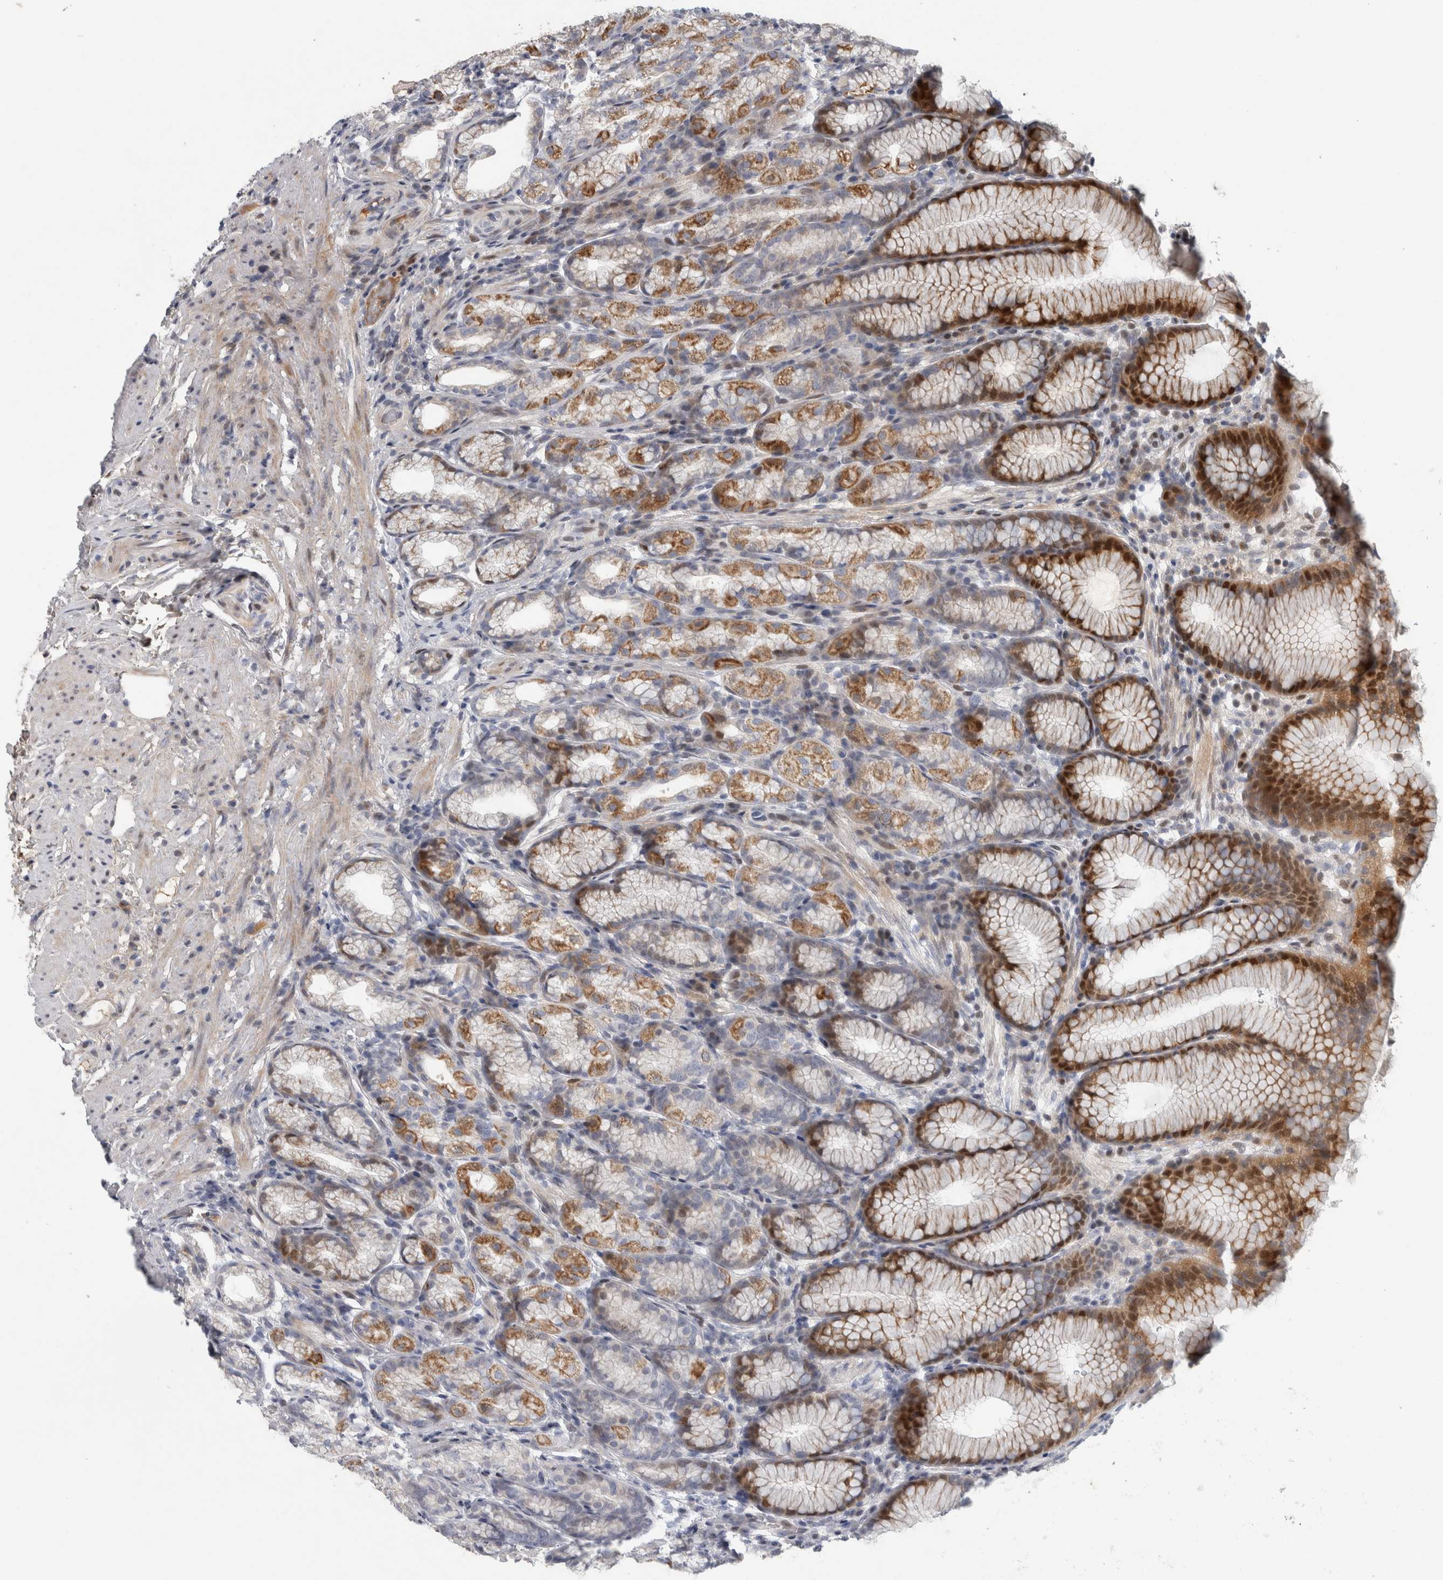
{"staining": {"intensity": "moderate", "quantity": "25%-75%", "location": "cytoplasmic/membranous,nuclear"}, "tissue": "stomach", "cell_type": "Glandular cells", "image_type": "normal", "snomed": [{"axis": "morphology", "description": "Normal tissue, NOS"}, {"axis": "topography", "description": "Stomach"}], "caption": "A brown stain highlights moderate cytoplasmic/membranous,nuclear expression of a protein in glandular cells of normal stomach.", "gene": "RBM48", "patient": {"sex": "male", "age": 42}}